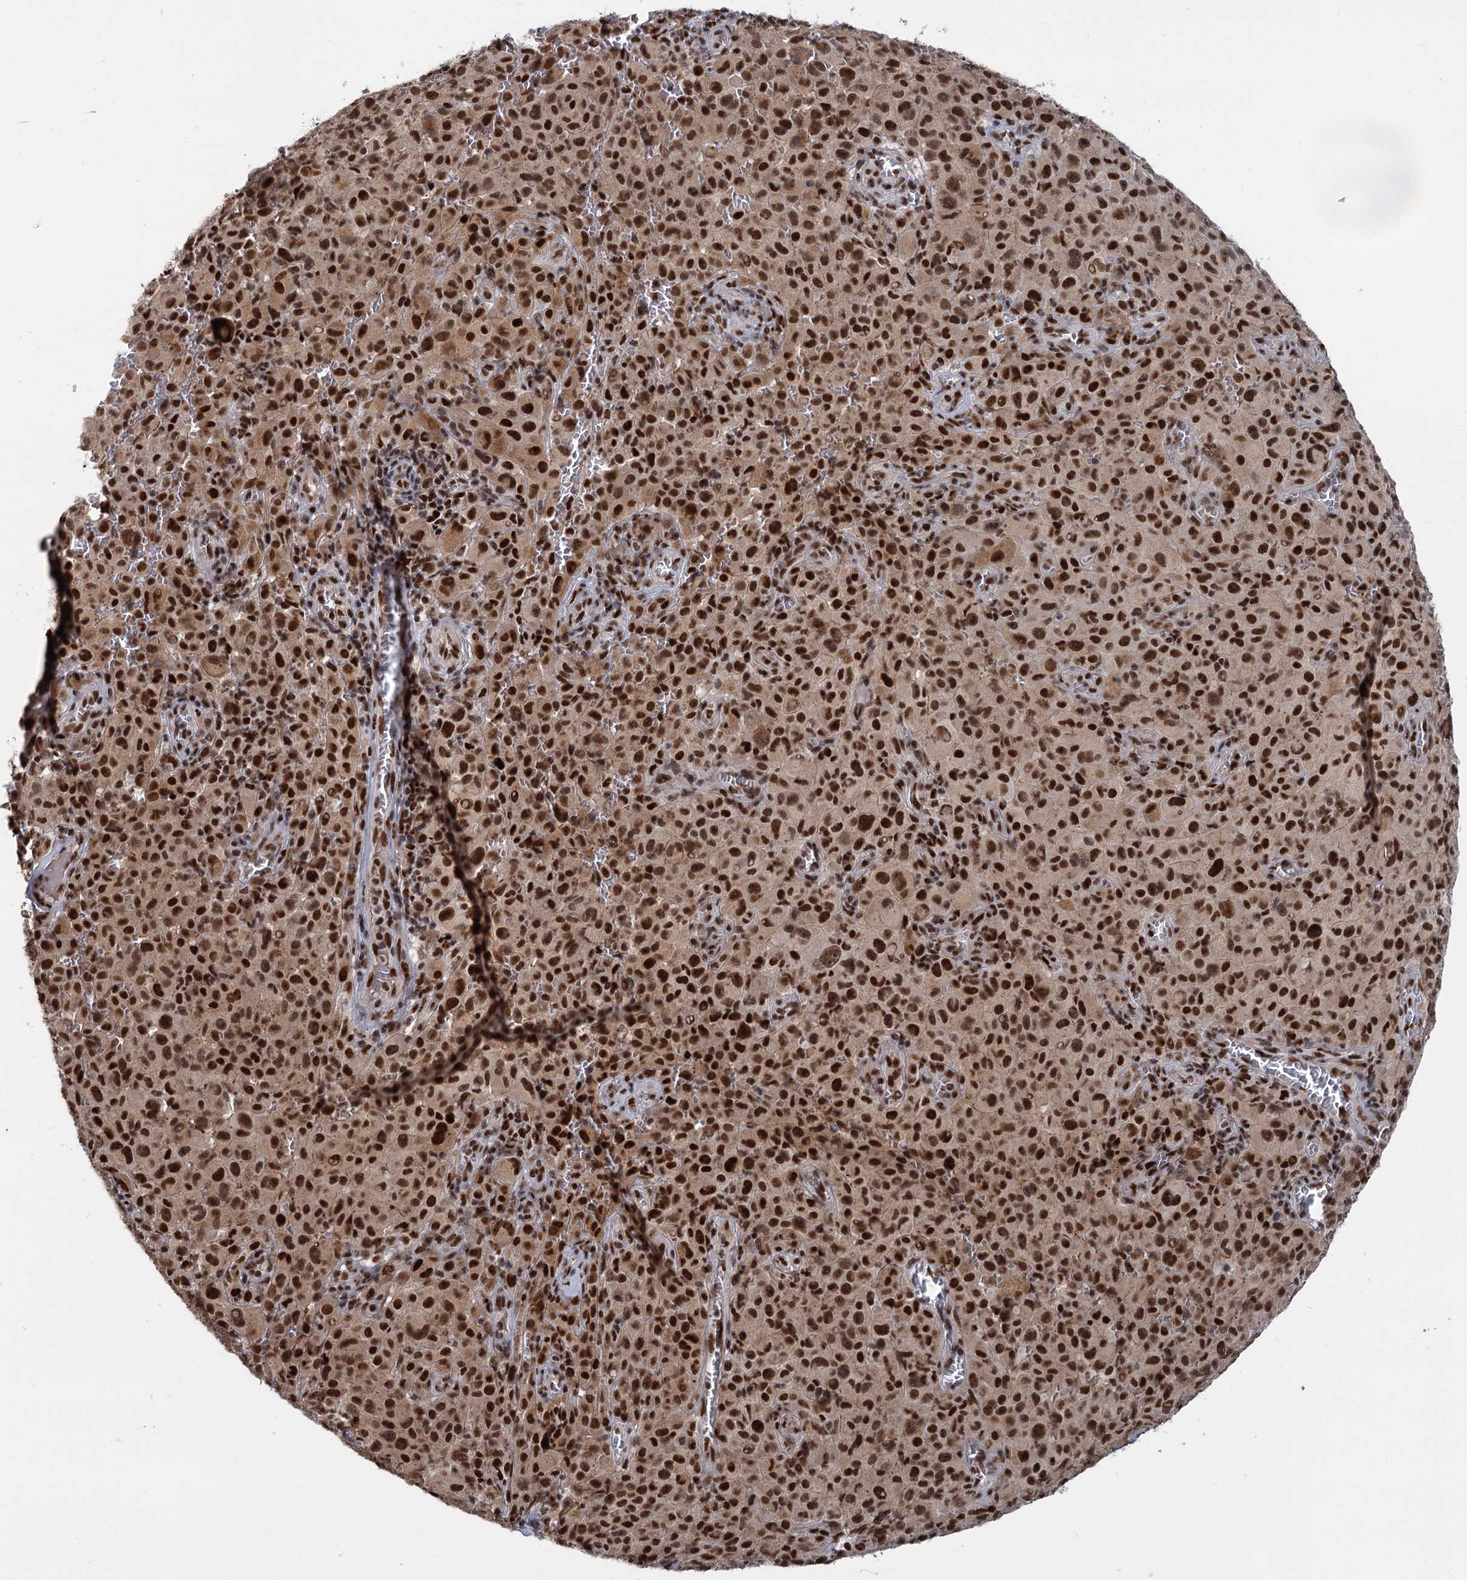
{"staining": {"intensity": "strong", "quantity": ">75%", "location": "cytoplasmic/membranous,nuclear"}, "tissue": "melanoma", "cell_type": "Tumor cells", "image_type": "cancer", "snomed": [{"axis": "morphology", "description": "Malignant melanoma, NOS"}, {"axis": "topography", "description": "Skin"}], "caption": "About >75% of tumor cells in melanoma show strong cytoplasmic/membranous and nuclear protein staining as visualized by brown immunohistochemical staining.", "gene": "WBP4", "patient": {"sex": "female", "age": 82}}